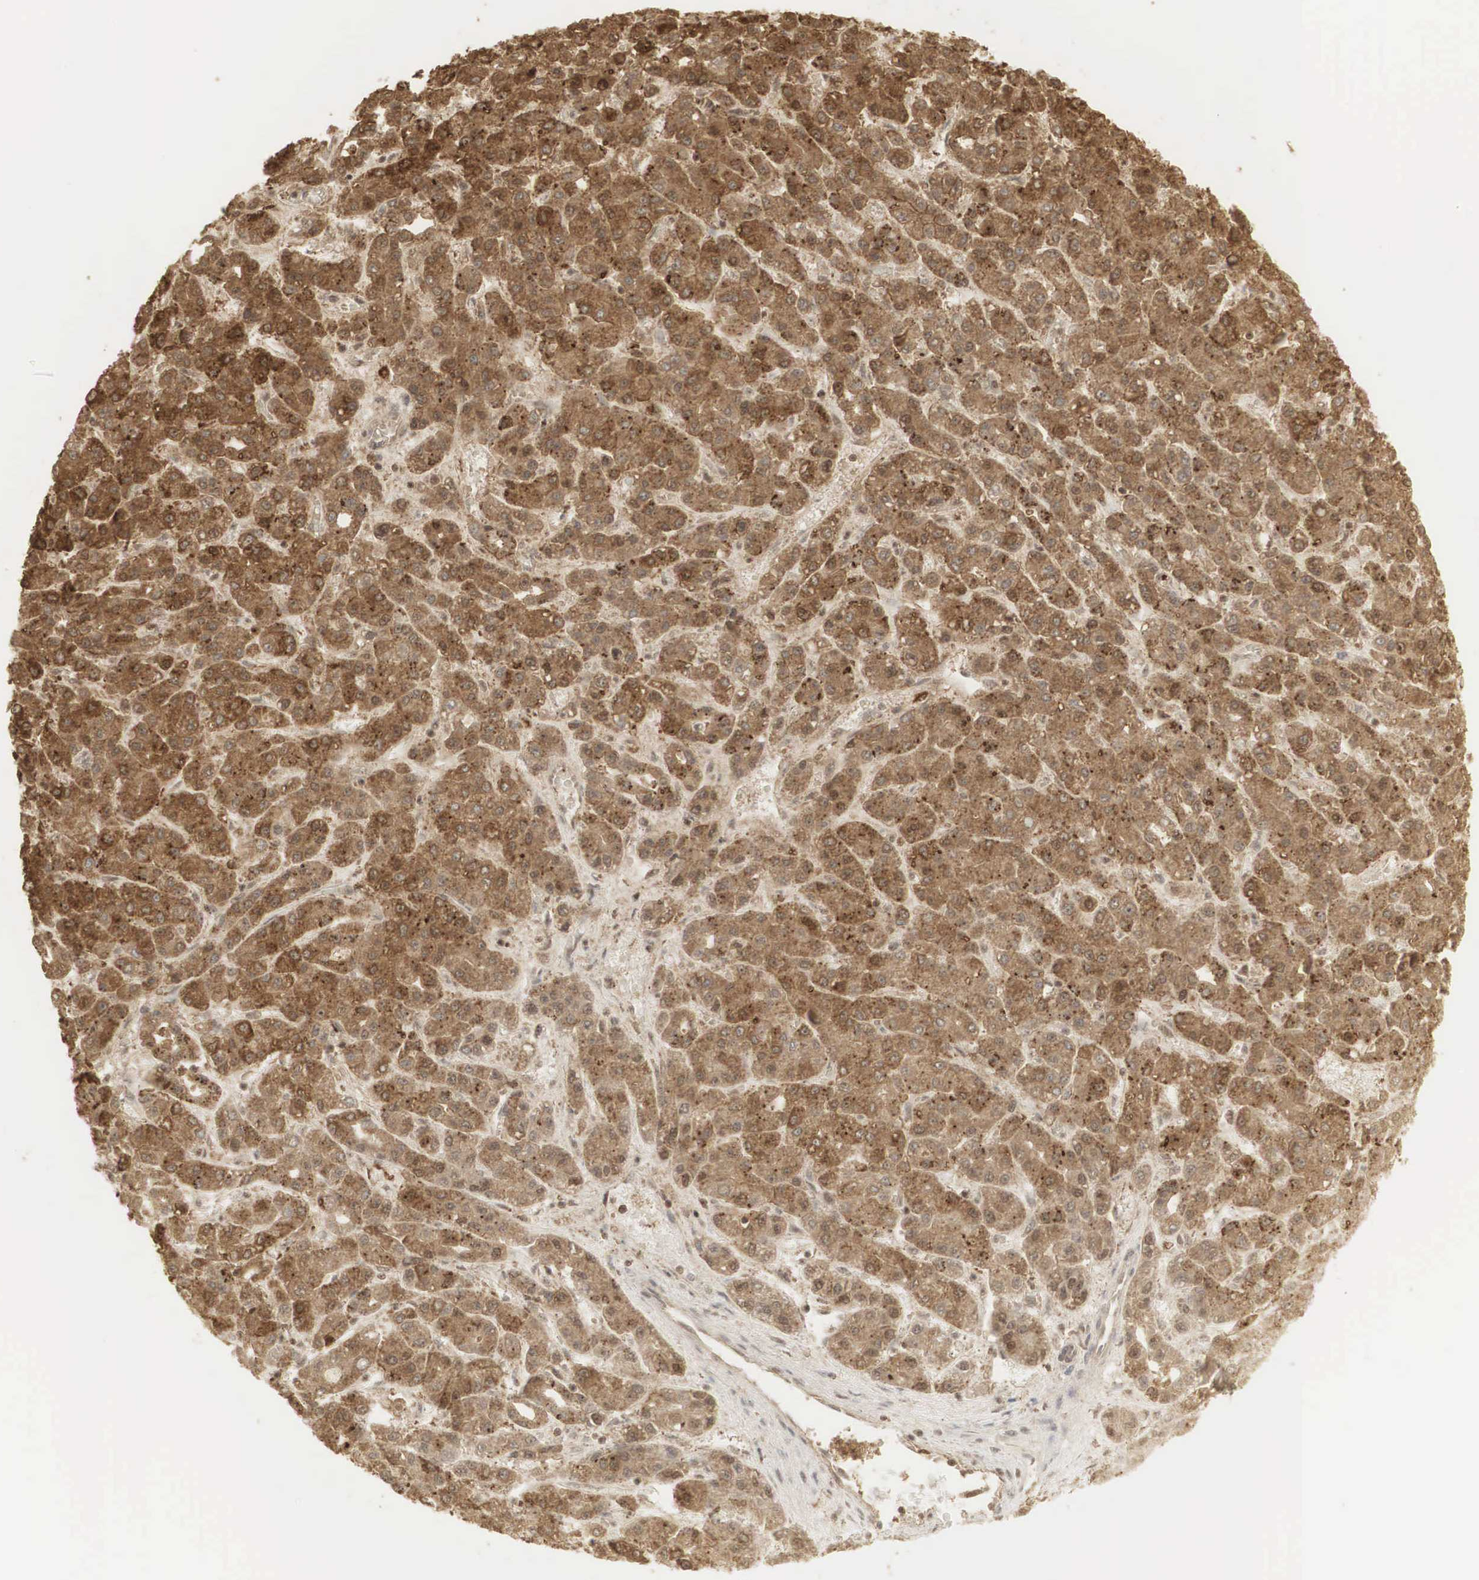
{"staining": {"intensity": "strong", "quantity": ">75%", "location": "cytoplasmic/membranous,nuclear"}, "tissue": "liver cancer", "cell_type": "Tumor cells", "image_type": "cancer", "snomed": [{"axis": "morphology", "description": "Carcinoma, Hepatocellular, NOS"}, {"axis": "topography", "description": "Liver"}], "caption": "Liver cancer stained for a protein displays strong cytoplasmic/membranous and nuclear positivity in tumor cells.", "gene": "RNF113A", "patient": {"sex": "male", "age": 69}}